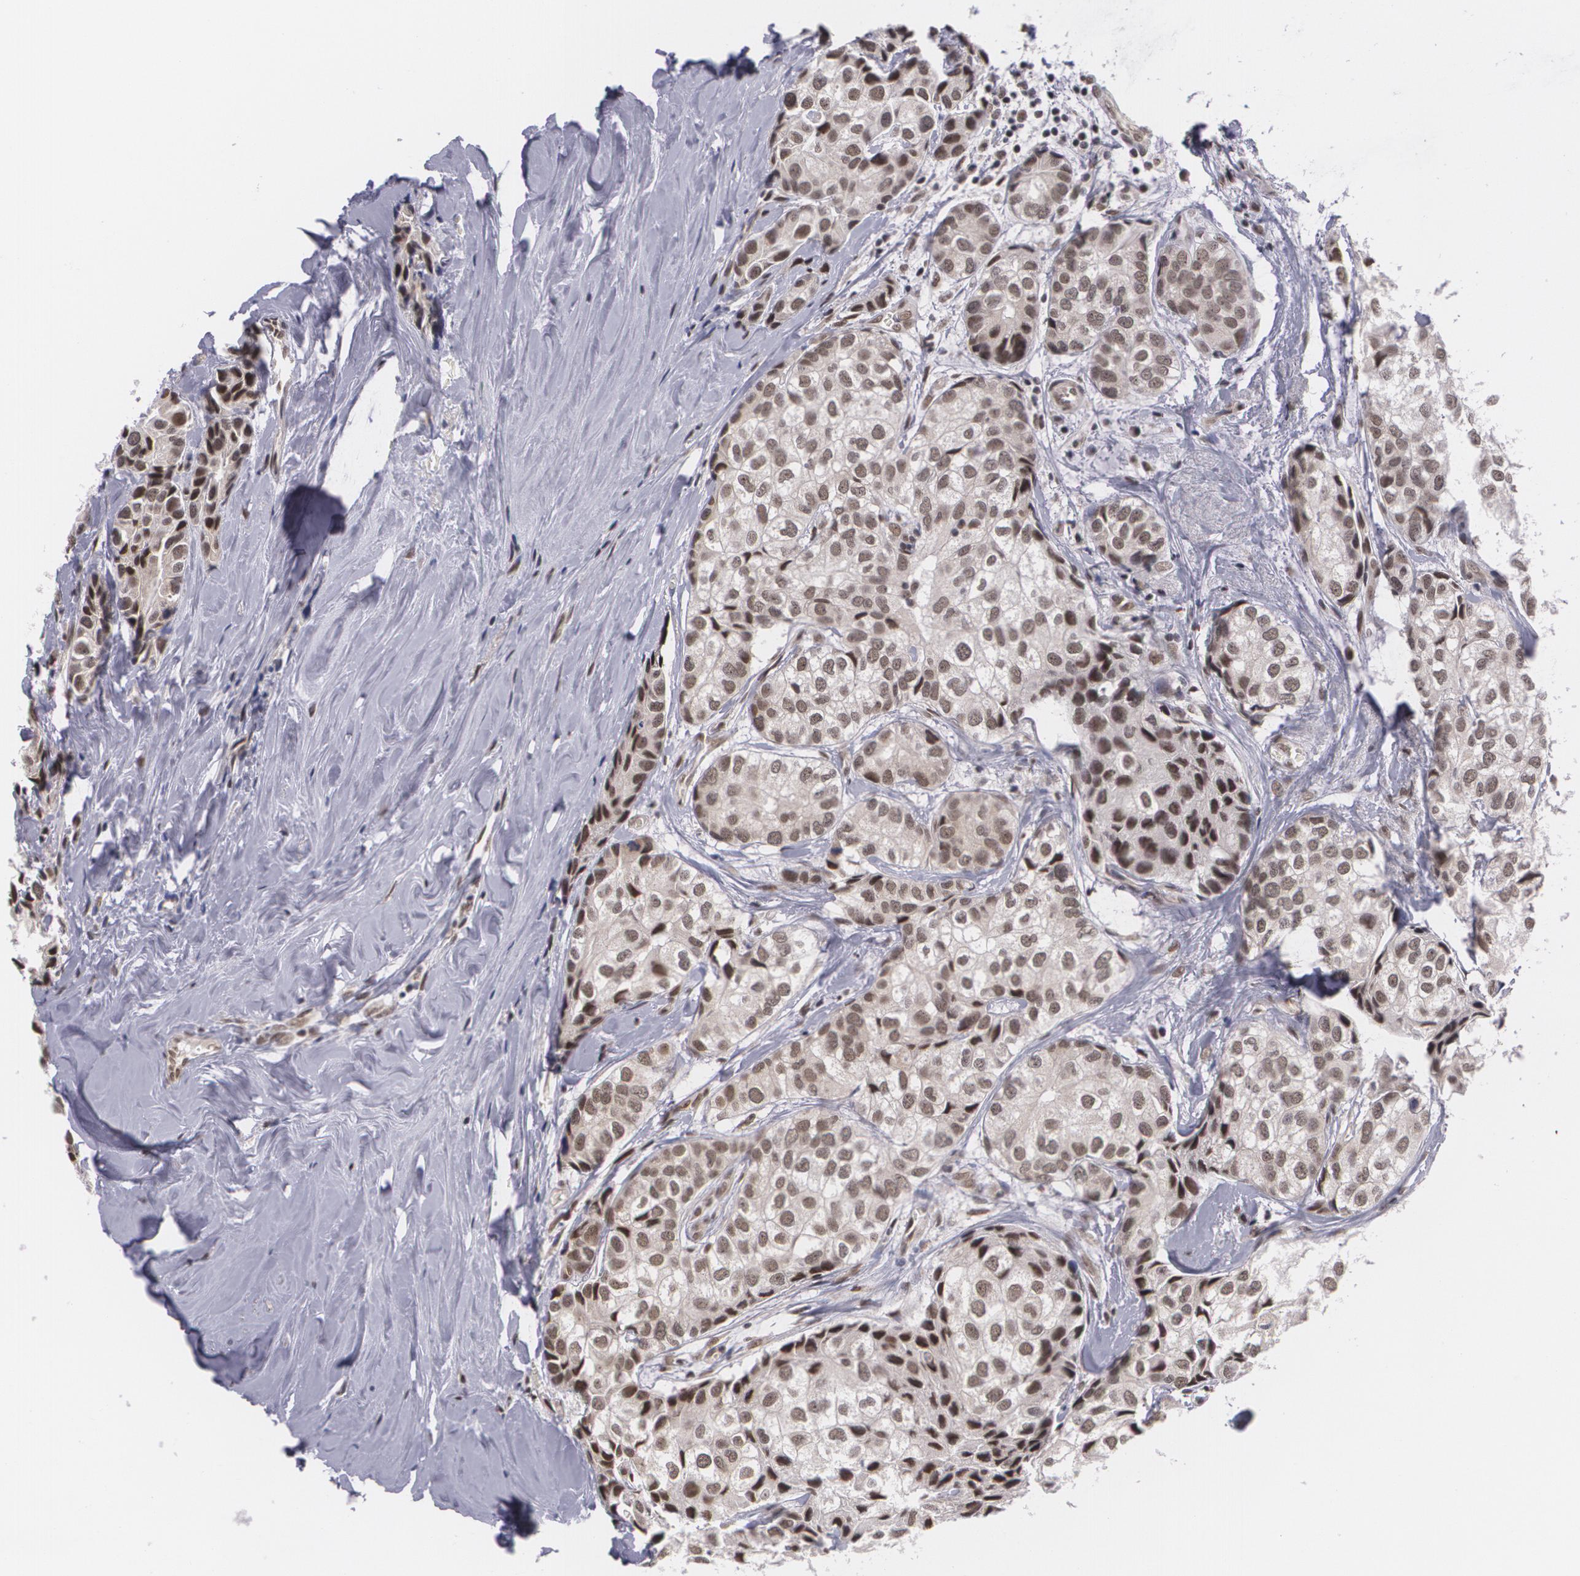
{"staining": {"intensity": "weak", "quantity": "25%-75%", "location": "nuclear"}, "tissue": "breast cancer", "cell_type": "Tumor cells", "image_type": "cancer", "snomed": [{"axis": "morphology", "description": "Duct carcinoma"}, {"axis": "topography", "description": "Breast"}], "caption": "Immunohistochemical staining of human infiltrating ductal carcinoma (breast) shows low levels of weak nuclear protein positivity in approximately 25%-75% of tumor cells.", "gene": "ALX1", "patient": {"sex": "female", "age": 68}}